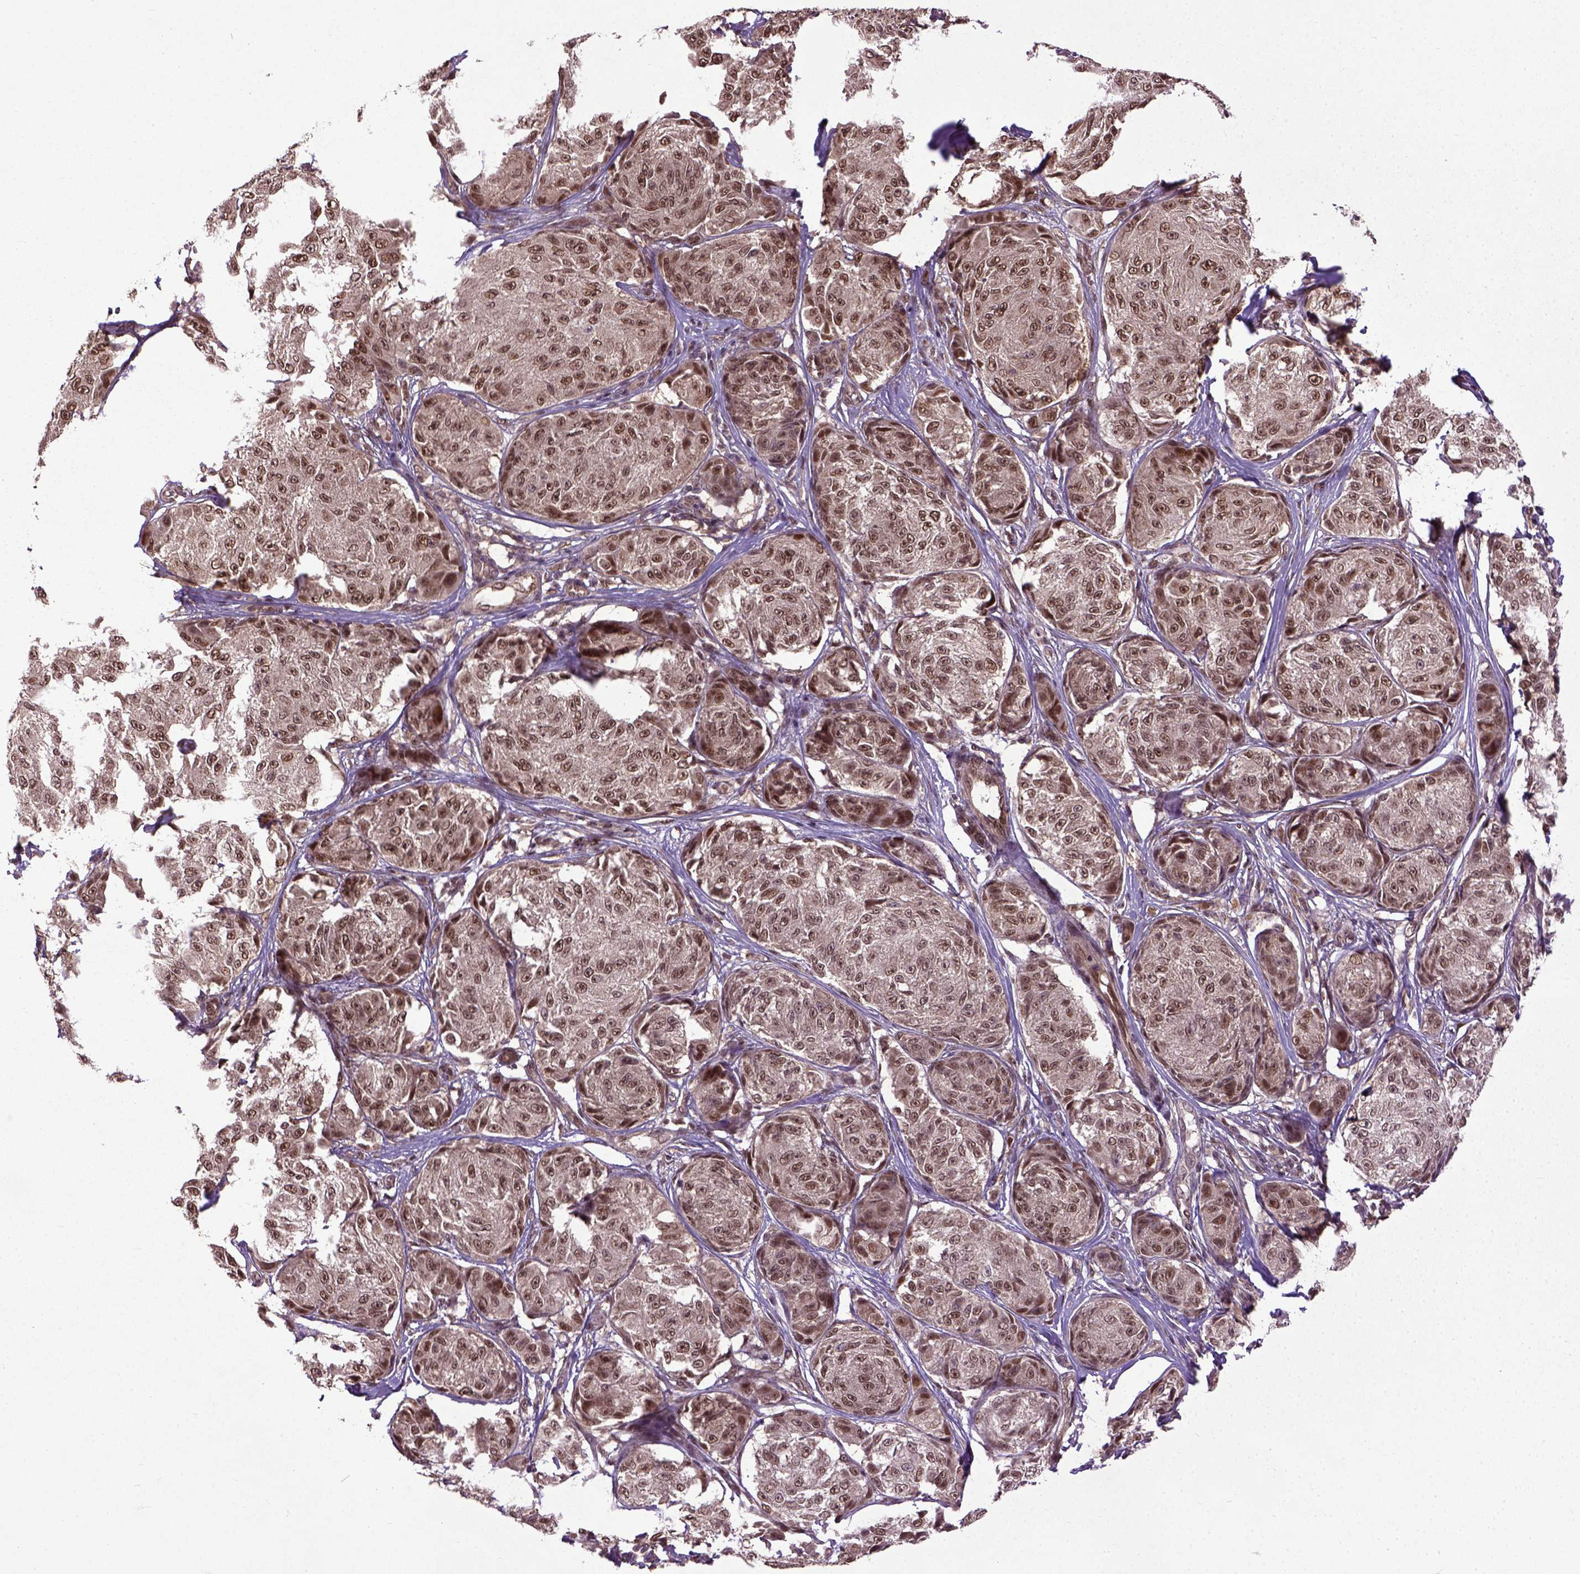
{"staining": {"intensity": "moderate", "quantity": ">75%", "location": "cytoplasmic/membranous,nuclear"}, "tissue": "melanoma", "cell_type": "Tumor cells", "image_type": "cancer", "snomed": [{"axis": "morphology", "description": "Malignant melanoma, NOS"}, {"axis": "topography", "description": "Skin"}], "caption": "Tumor cells show medium levels of moderate cytoplasmic/membranous and nuclear positivity in about >75% of cells in malignant melanoma. (DAB (3,3'-diaminobenzidine) IHC with brightfield microscopy, high magnification).", "gene": "UBA3", "patient": {"sex": "male", "age": 61}}